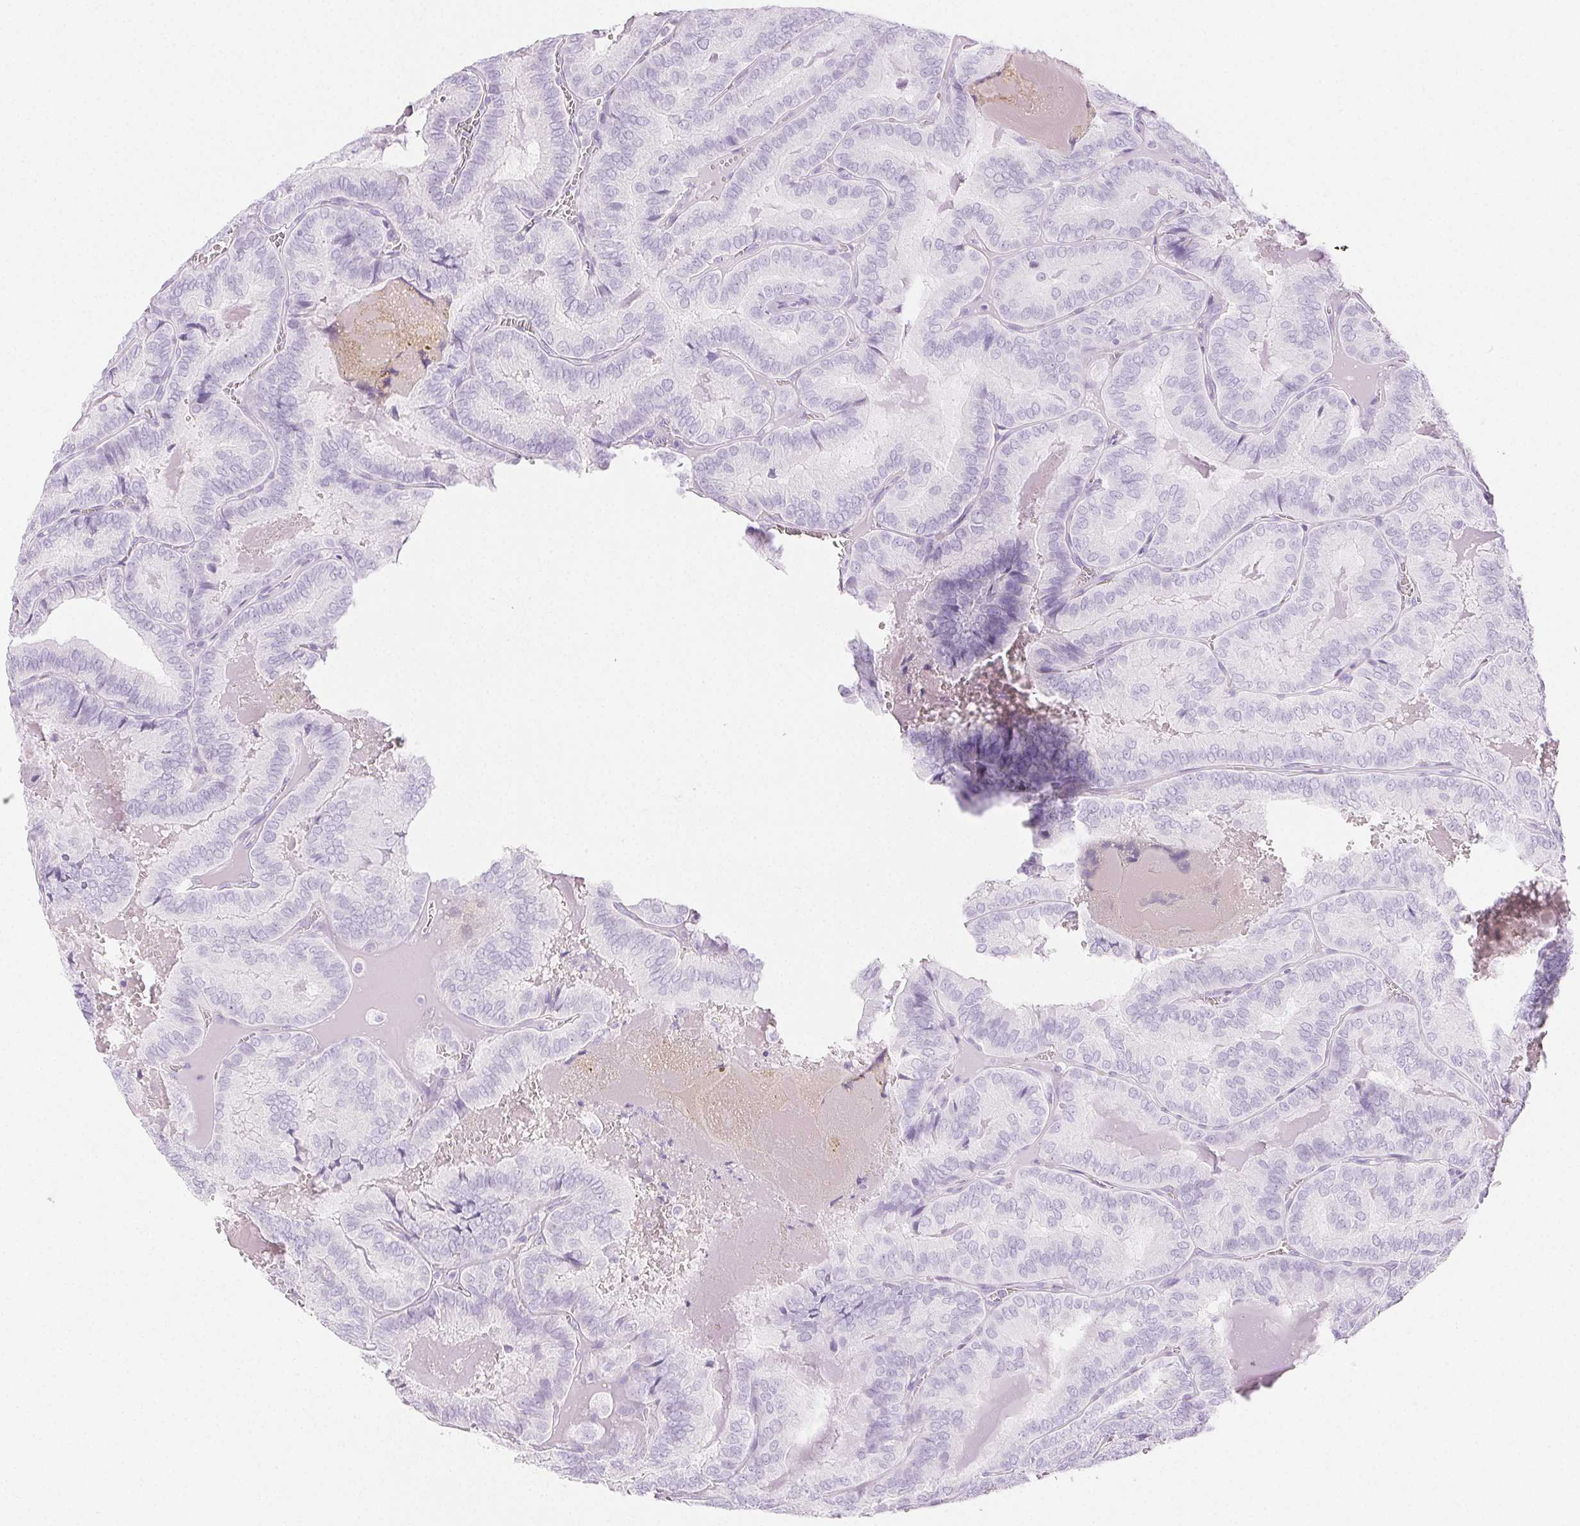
{"staining": {"intensity": "negative", "quantity": "none", "location": "none"}, "tissue": "thyroid cancer", "cell_type": "Tumor cells", "image_type": "cancer", "snomed": [{"axis": "morphology", "description": "Papillary adenocarcinoma, NOS"}, {"axis": "topography", "description": "Thyroid gland"}], "caption": "A high-resolution micrograph shows IHC staining of papillary adenocarcinoma (thyroid), which displays no significant expression in tumor cells.", "gene": "SPRR3", "patient": {"sex": "female", "age": 75}}